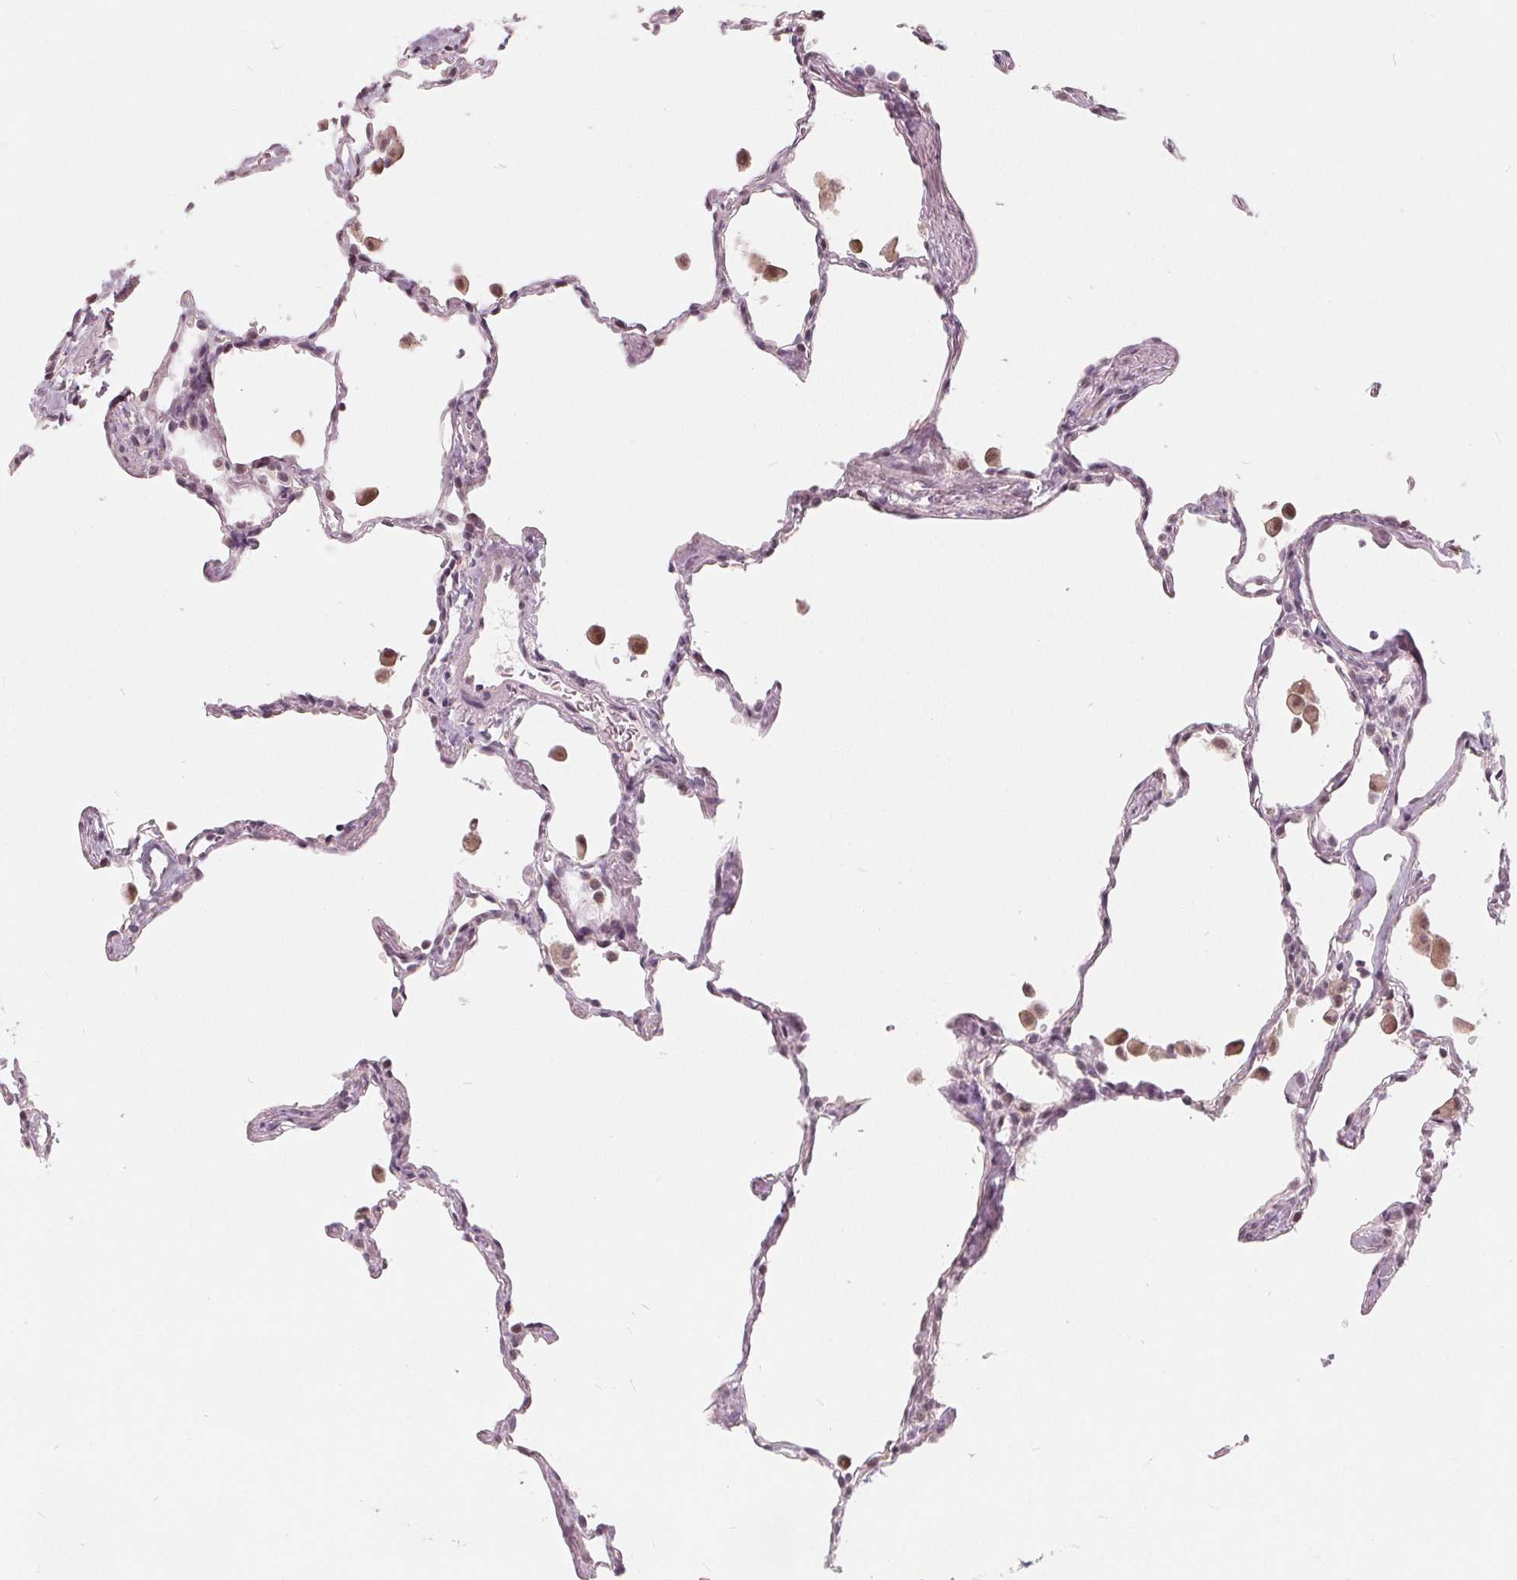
{"staining": {"intensity": "moderate", "quantity": "<25%", "location": "nuclear"}, "tissue": "lung", "cell_type": "Alveolar cells", "image_type": "normal", "snomed": [{"axis": "morphology", "description": "Normal tissue, NOS"}, {"axis": "topography", "description": "Lung"}], "caption": "Alveolar cells demonstrate moderate nuclear positivity in approximately <25% of cells in normal lung.", "gene": "NUP210L", "patient": {"sex": "female", "age": 47}}